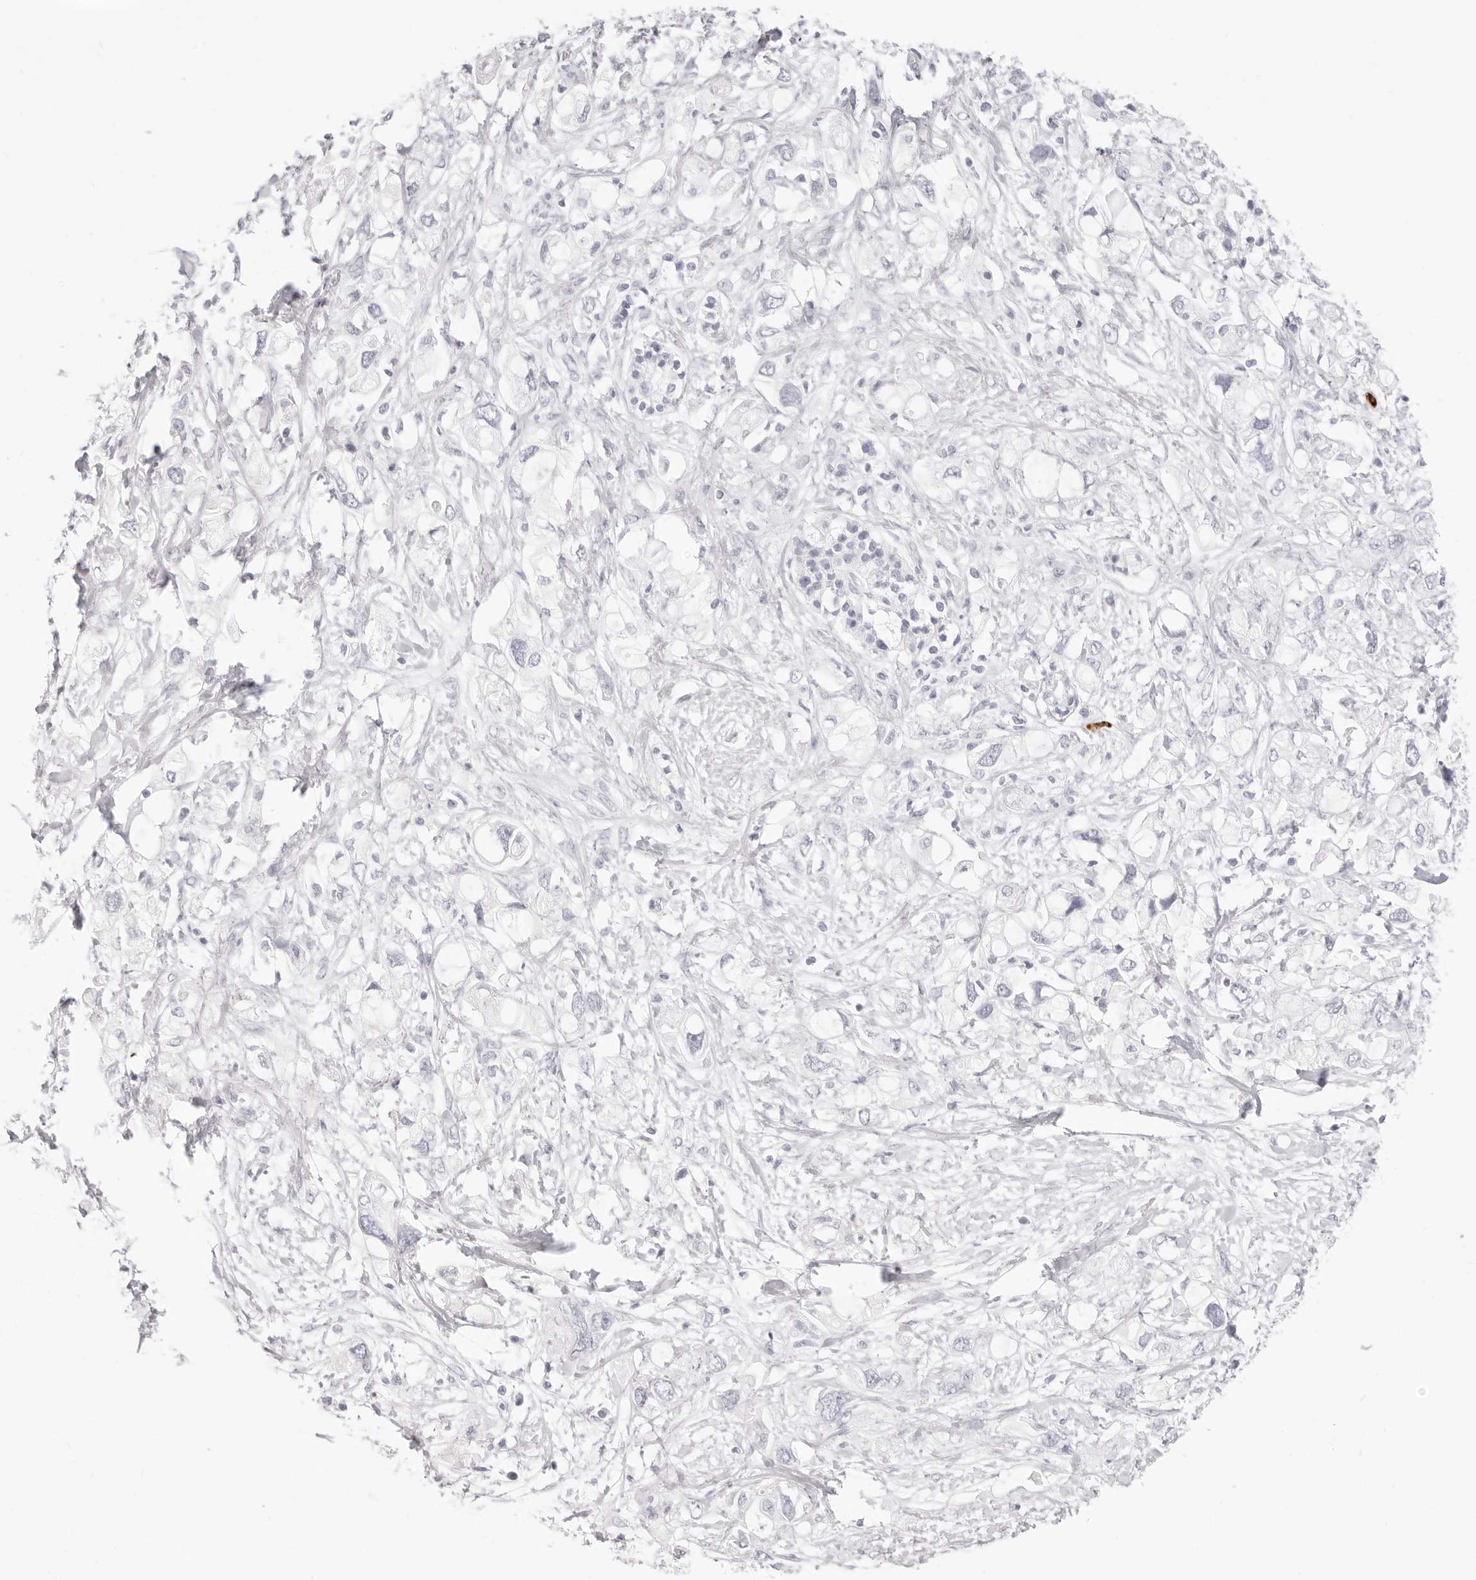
{"staining": {"intensity": "negative", "quantity": "none", "location": "none"}, "tissue": "pancreatic cancer", "cell_type": "Tumor cells", "image_type": "cancer", "snomed": [{"axis": "morphology", "description": "Adenocarcinoma, NOS"}, {"axis": "topography", "description": "Pancreas"}], "caption": "A micrograph of adenocarcinoma (pancreatic) stained for a protein shows no brown staining in tumor cells. Brightfield microscopy of immunohistochemistry stained with DAB (3,3'-diaminobenzidine) (brown) and hematoxylin (blue), captured at high magnification.", "gene": "CAMP", "patient": {"sex": "female", "age": 56}}